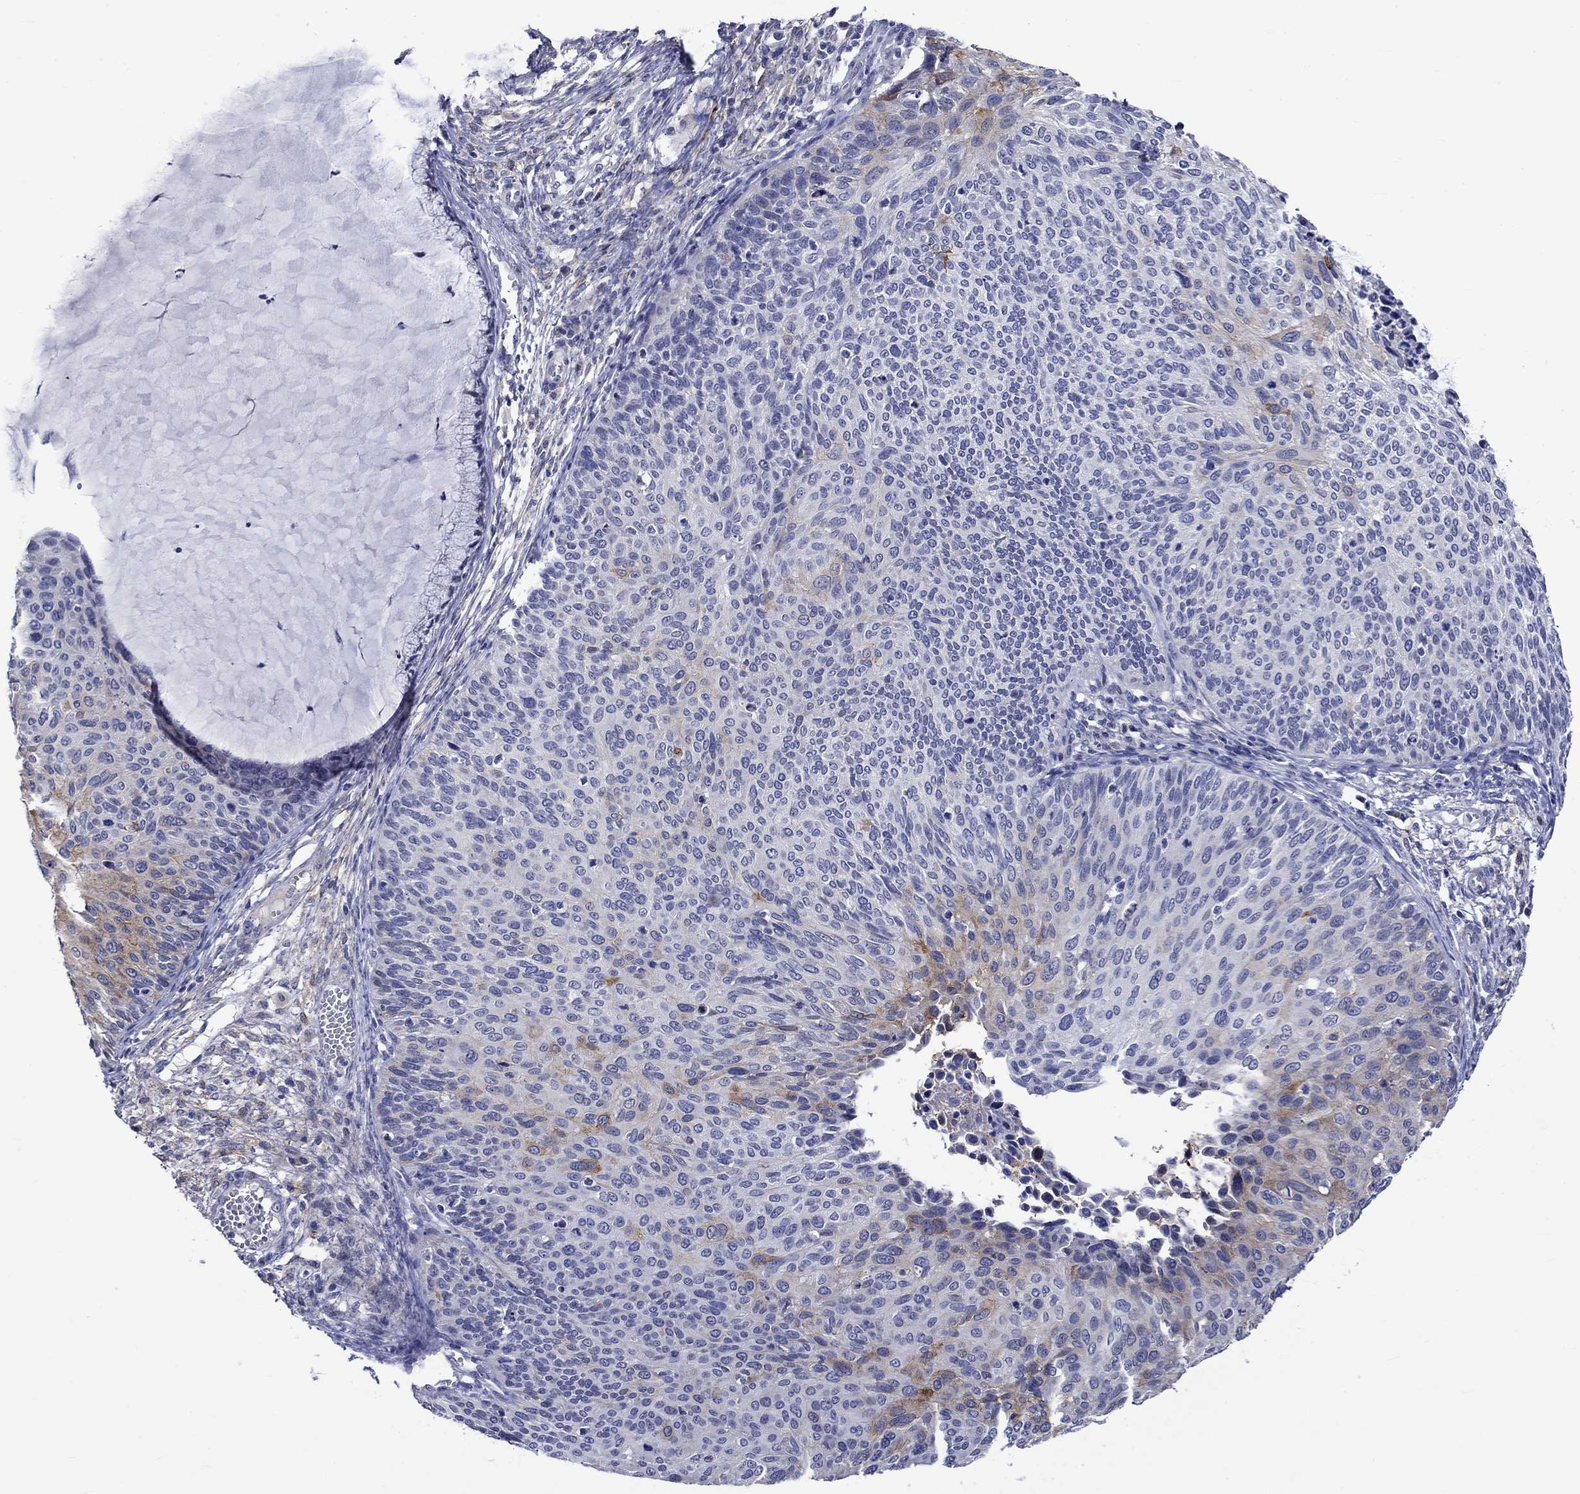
{"staining": {"intensity": "moderate", "quantity": "25%-75%", "location": "cytoplasmic/membranous"}, "tissue": "cervical cancer", "cell_type": "Tumor cells", "image_type": "cancer", "snomed": [{"axis": "morphology", "description": "Squamous cell carcinoma, NOS"}, {"axis": "topography", "description": "Cervix"}], "caption": "Cervical cancer (squamous cell carcinoma) stained with DAB immunohistochemistry (IHC) shows medium levels of moderate cytoplasmic/membranous expression in approximately 25%-75% of tumor cells. Using DAB (brown) and hematoxylin (blue) stains, captured at high magnification using brightfield microscopy.", "gene": "CRYAB", "patient": {"sex": "female", "age": 36}}